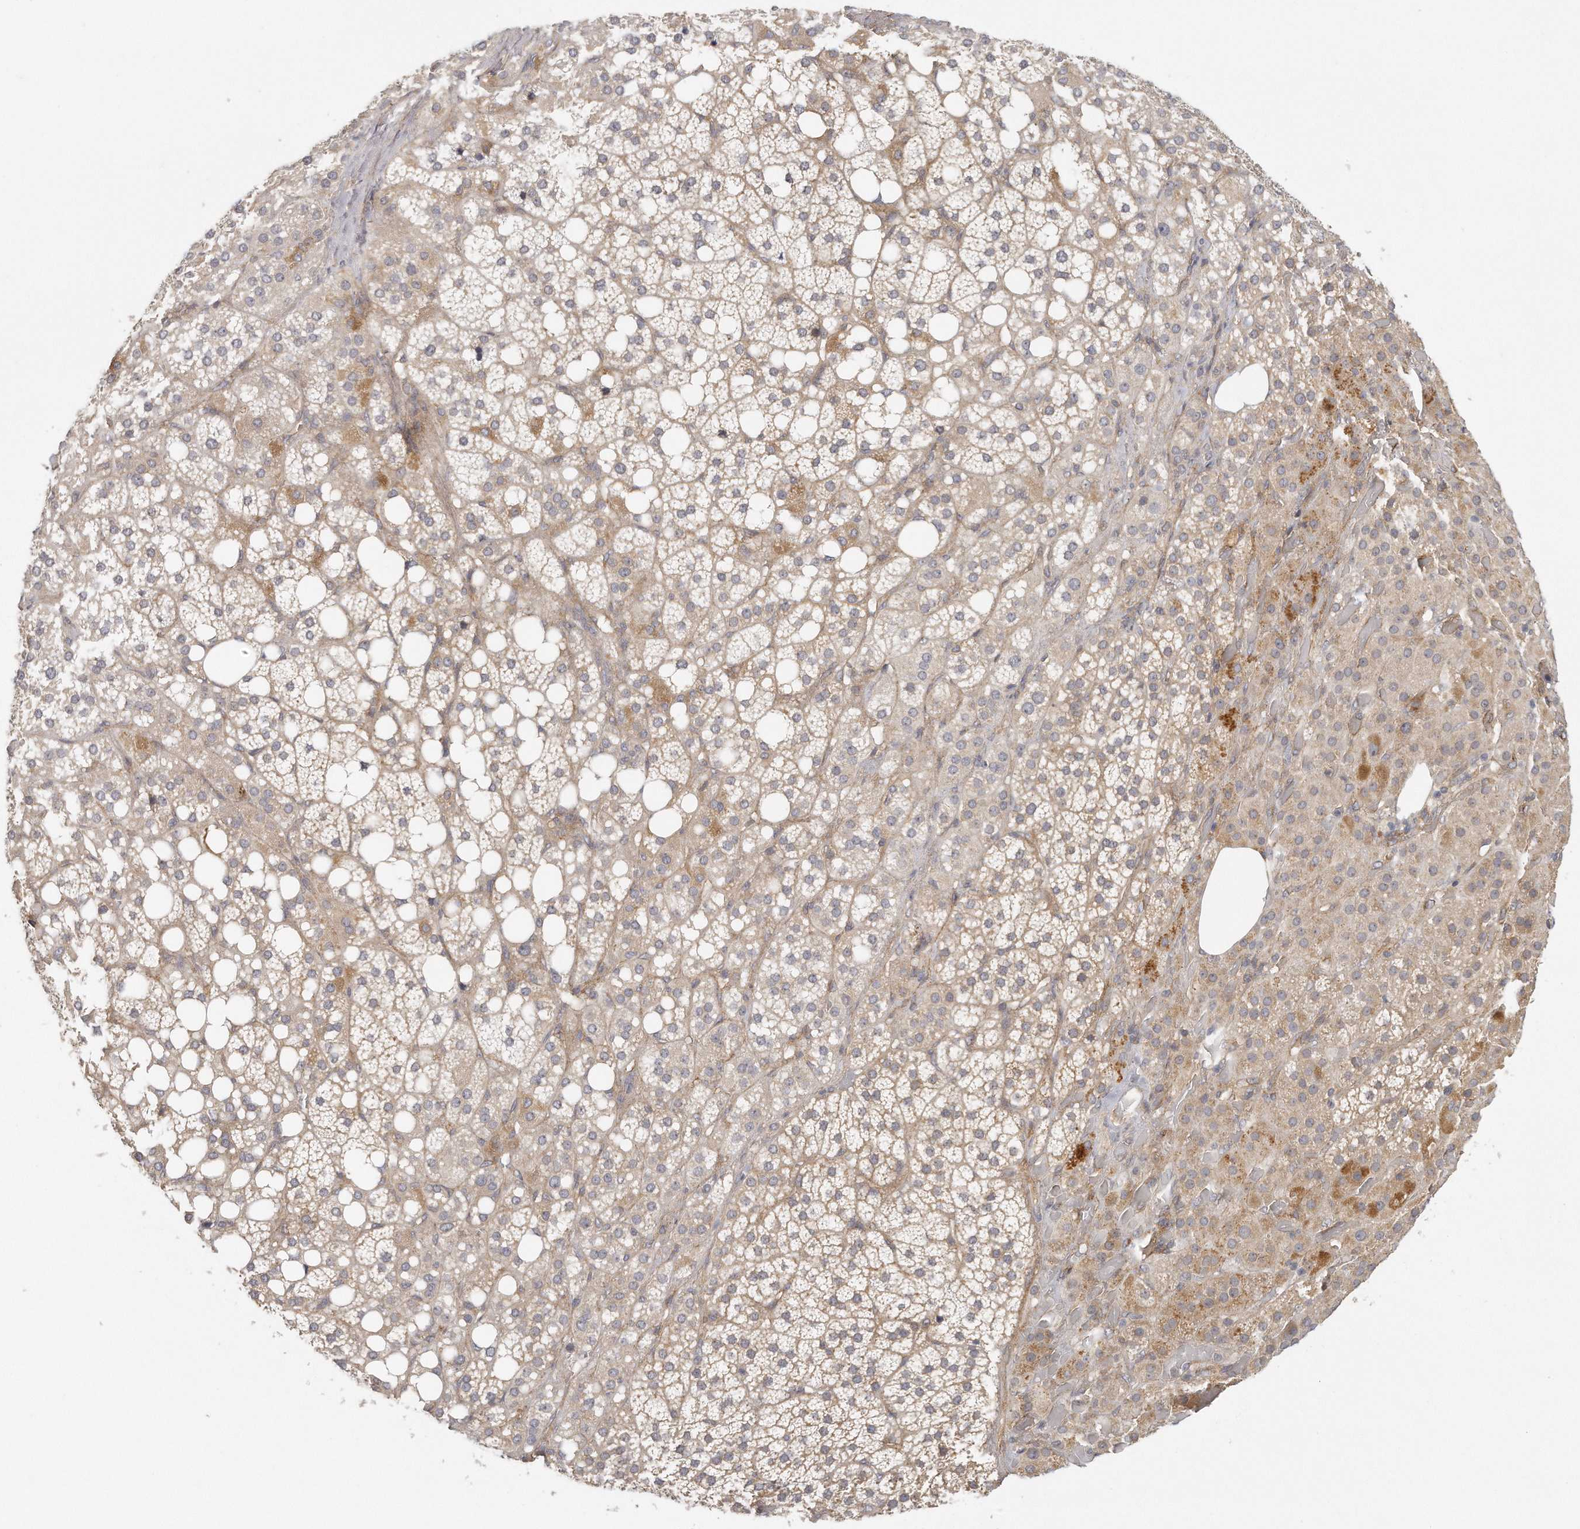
{"staining": {"intensity": "weak", "quantity": ">75%", "location": "cytoplasmic/membranous"}, "tissue": "adrenal gland", "cell_type": "Glandular cells", "image_type": "normal", "snomed": [{"axis": "morphology", "description": "Normal tissue, NOS"}, {"axis": "topography", "description": "Adrenal gland"}], "caption": "Immunohistochemical staining of benign human adrenal gland exhibits low levels of weak cytoplasmic/membranous positivity in approximately >75% of glandular cells. Using DAB (3,3'-diaminobenzidine) (brown) and hematoxylin (blue) stains, captured at high magnification using brightfield microscopy.", "gene": "MTERF4", "patient": {"sex": "female", "age": 59}}